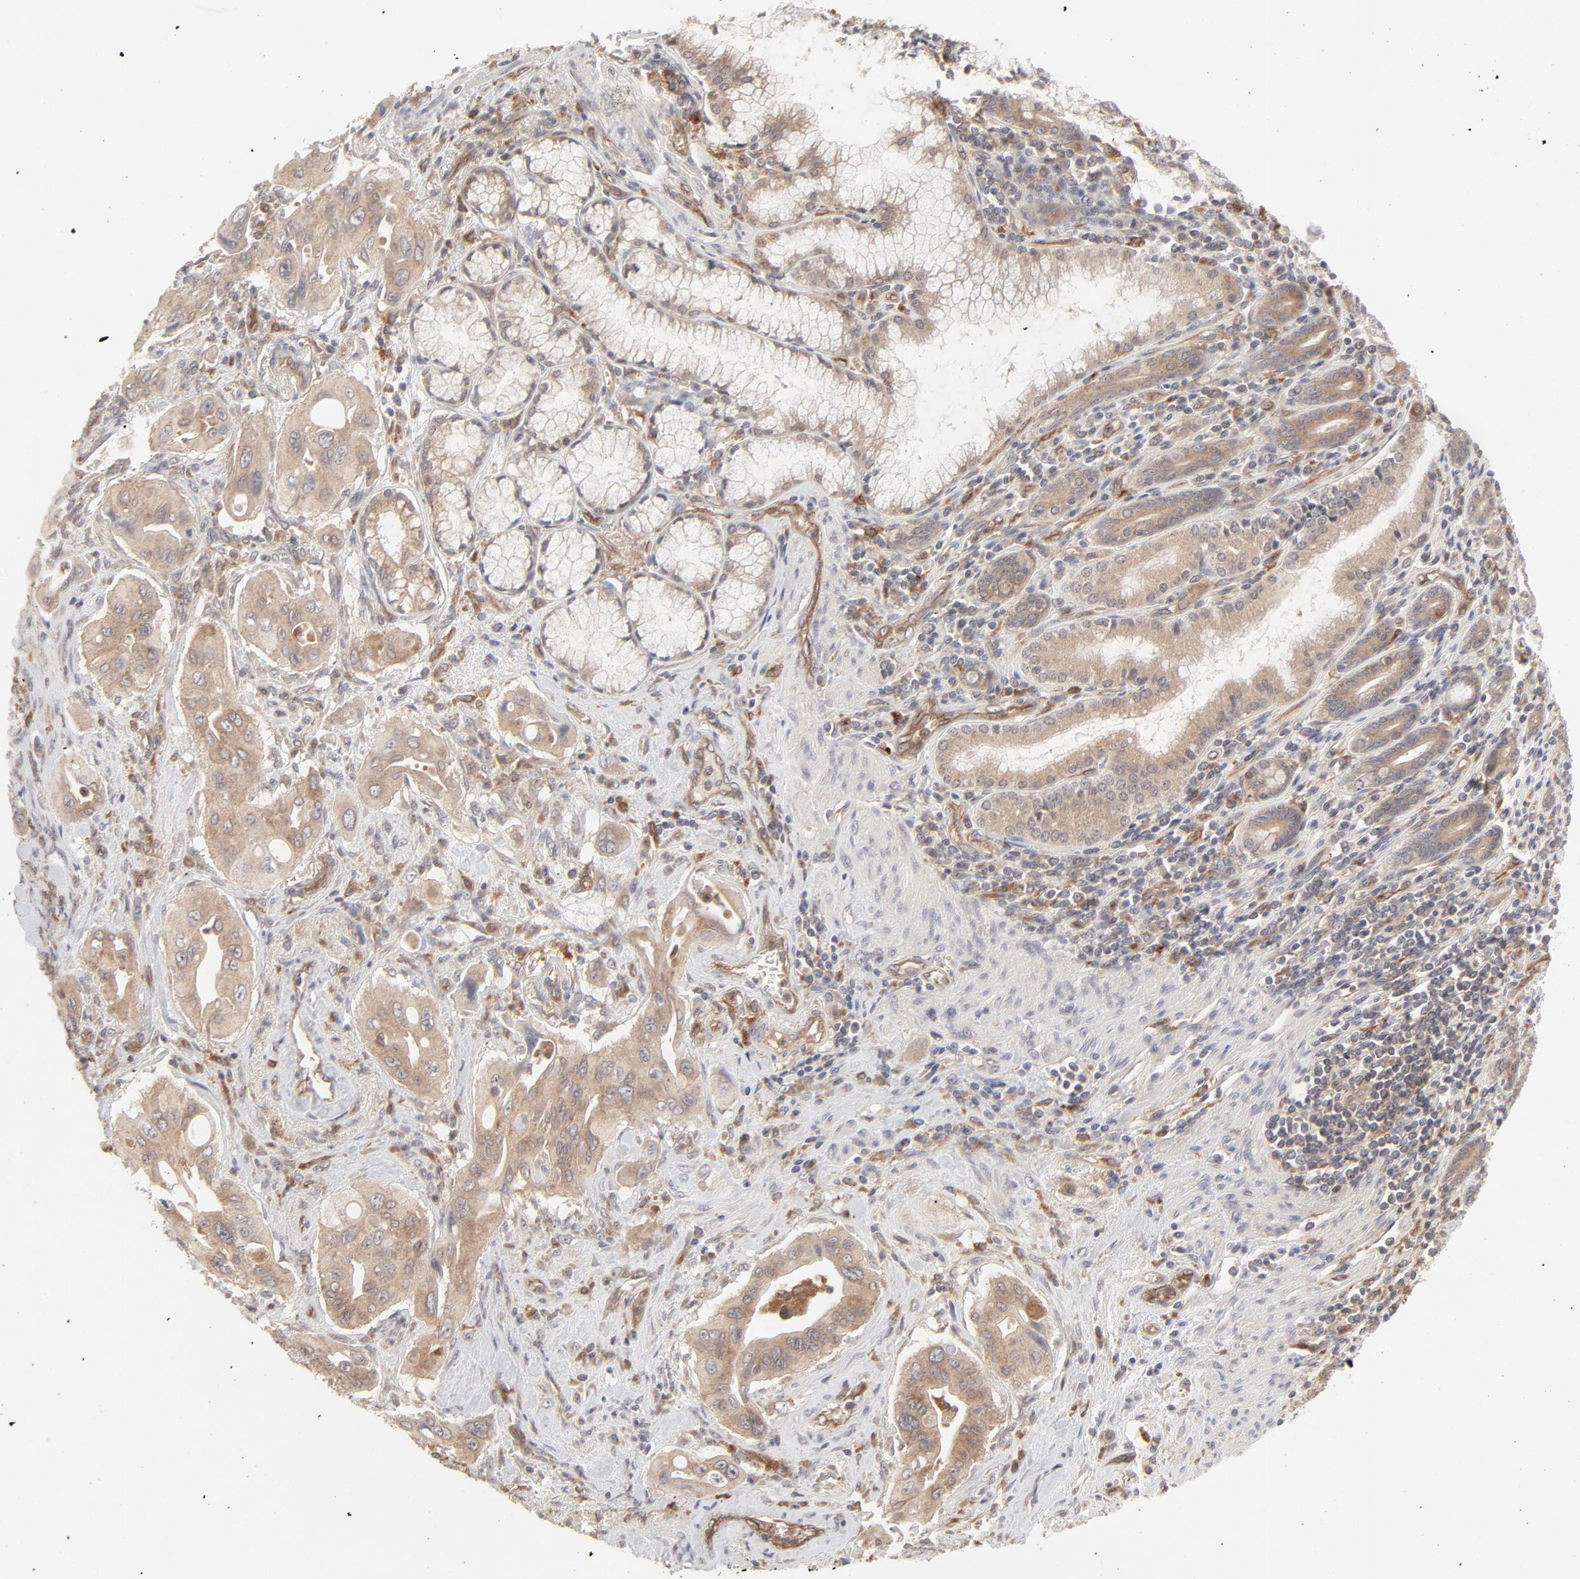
{"staining": {"intensity": "moderate", "quantity": ">75%", "location": "cytoplasmic/membranous"}, "tissue": "pancreatic cancer", "cell_type": "Tumor cells", "image_type": "cancer", "snomed": [{"axis": "morphology", "description": "Adenocarcinoma, NOS"}, {"axis": "topography", "description": "Pancreas"}], "caption": "Pancreatic adenocarcinoma stained with a protein marker exhibits moderate staining in tumor cells.", "gene": "RAB5C", "patient": {"sex": "male", "age": 77}}